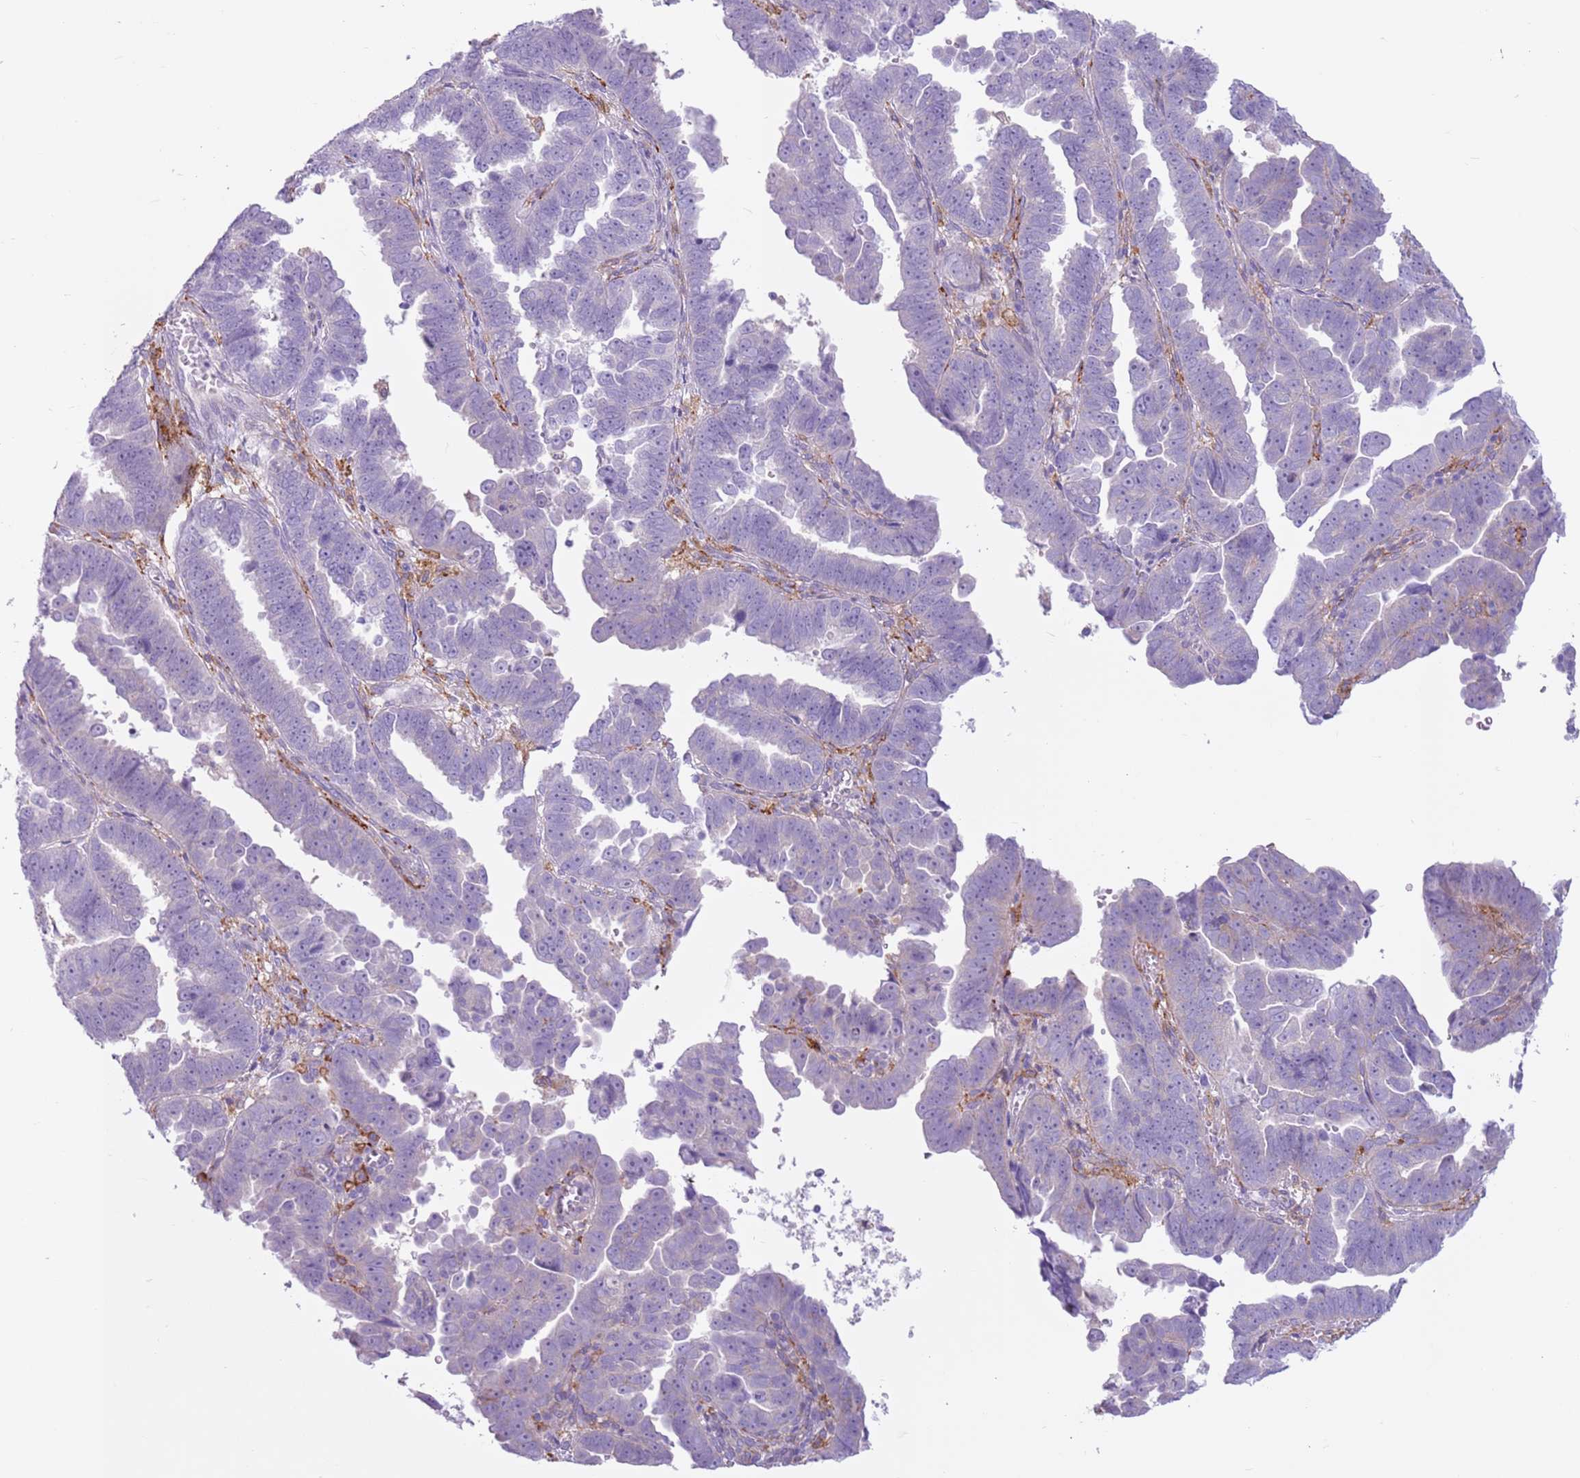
{"staining": {"intensity": "negative", "quantity": "none", "location": "none"}, "tissue": "endometrial cancer", "cell_type": "Tumor cells", "image_type": "cancer", "snomed": [{"axis": "morphology", "description": "Adenocarcinoma, NOS"}, {"axis": "topography", "description": "Endometrium"}], "caption": "The IHC image has no significant expression in tumor cells of endometrial adenocarcinoma tissue.", "gene": "SNX6", "patient": {"sex": "female", "age": 75}}